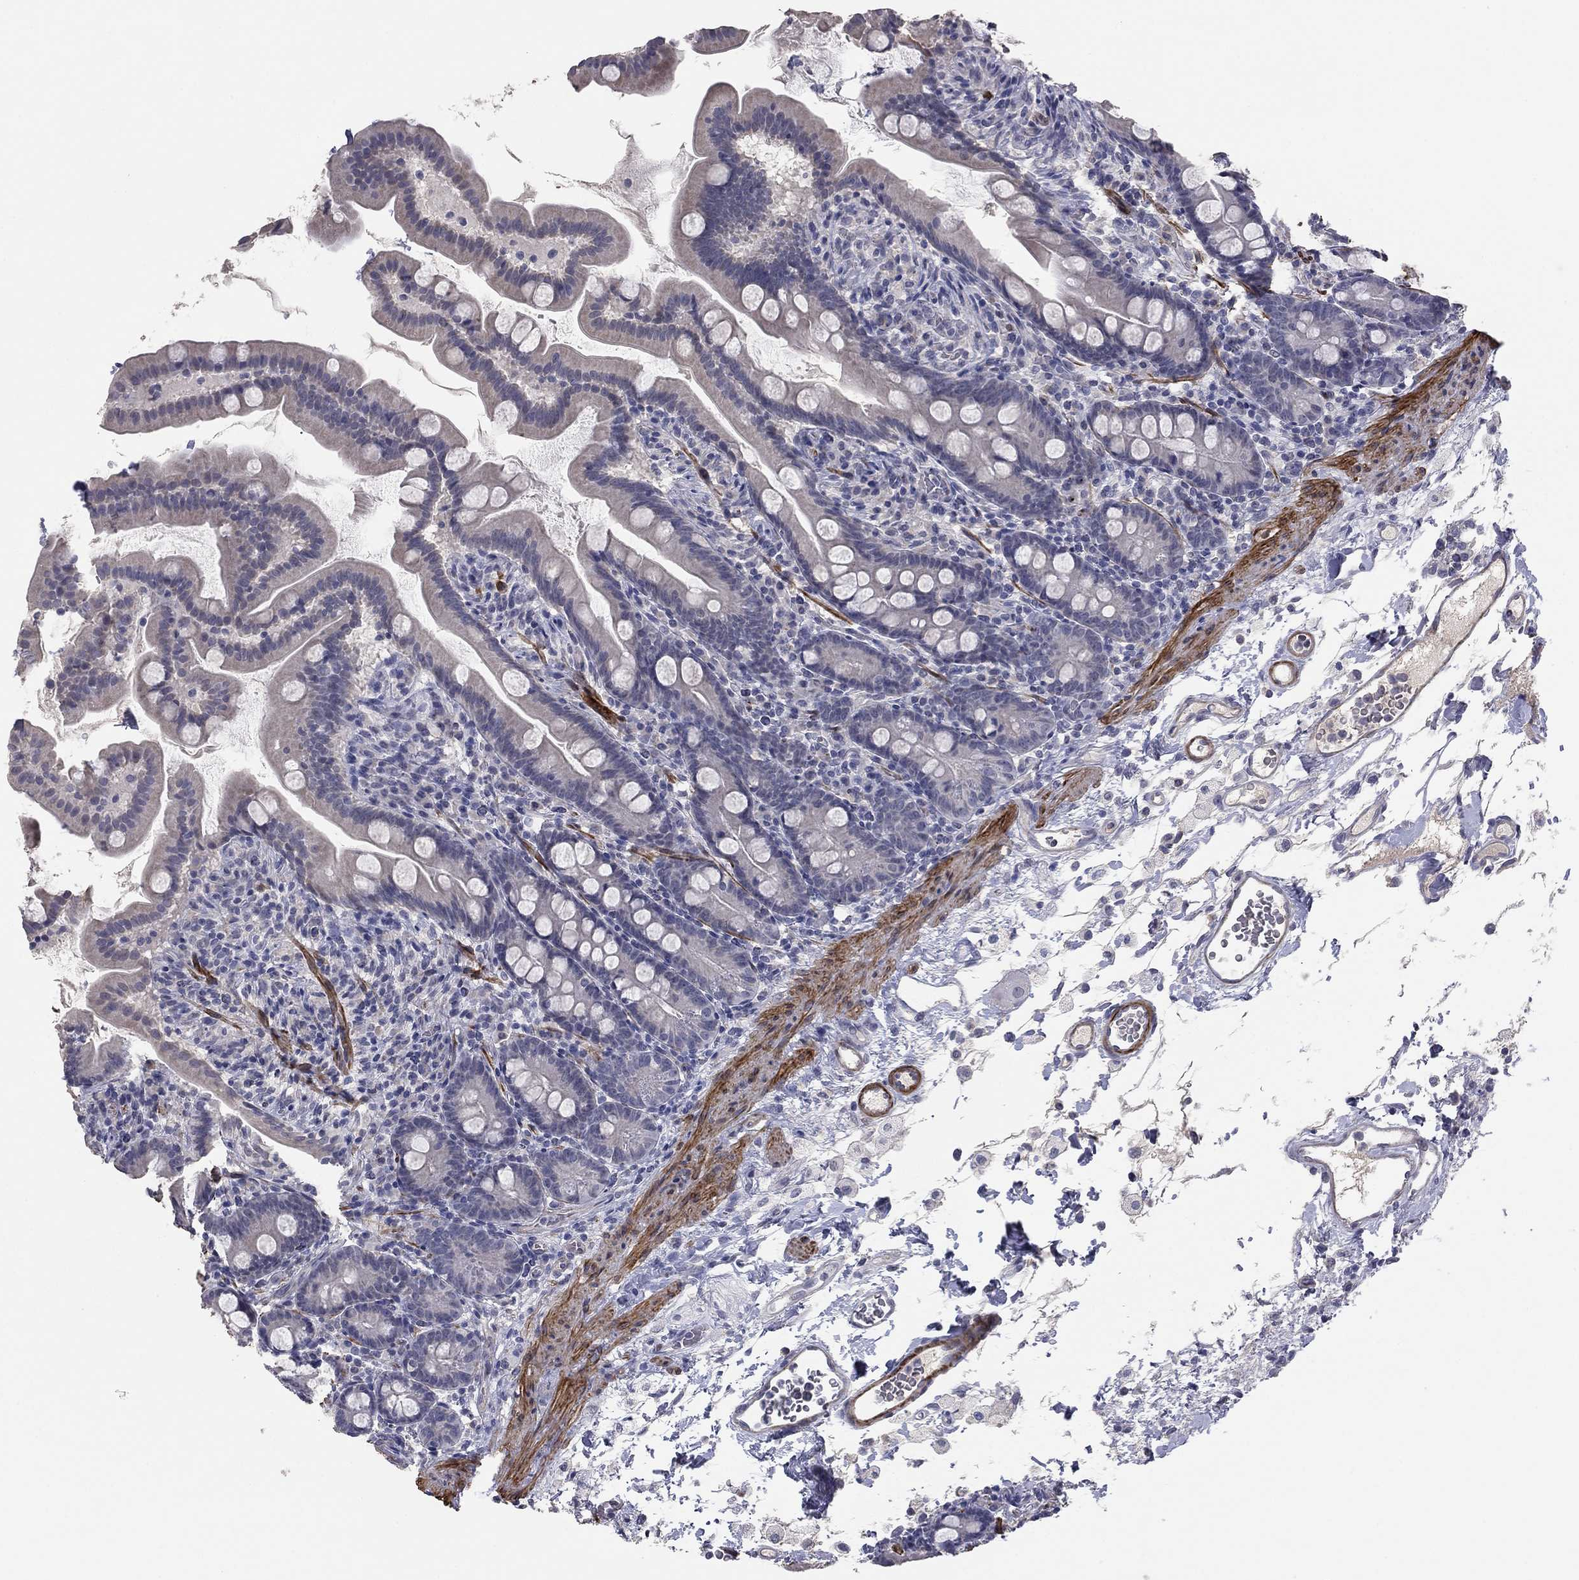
{"staining": {"intensity": "negative", "quantity": "none", "location": "none"}, "tissue": "small intestine", "cell_type": "Glandular cells", "image_type": "normal", "snomed": [{"axis": "morphology", "description": "Normal tissue, NOS"}, {"axis": "topography", "description": "Small intestine"}], "caption": "Immunohistochemistry of benign small intestine displays no expression in glandular cells.", "gene": "IP6K3", "patient": {"sex": "female", "age": 44}}